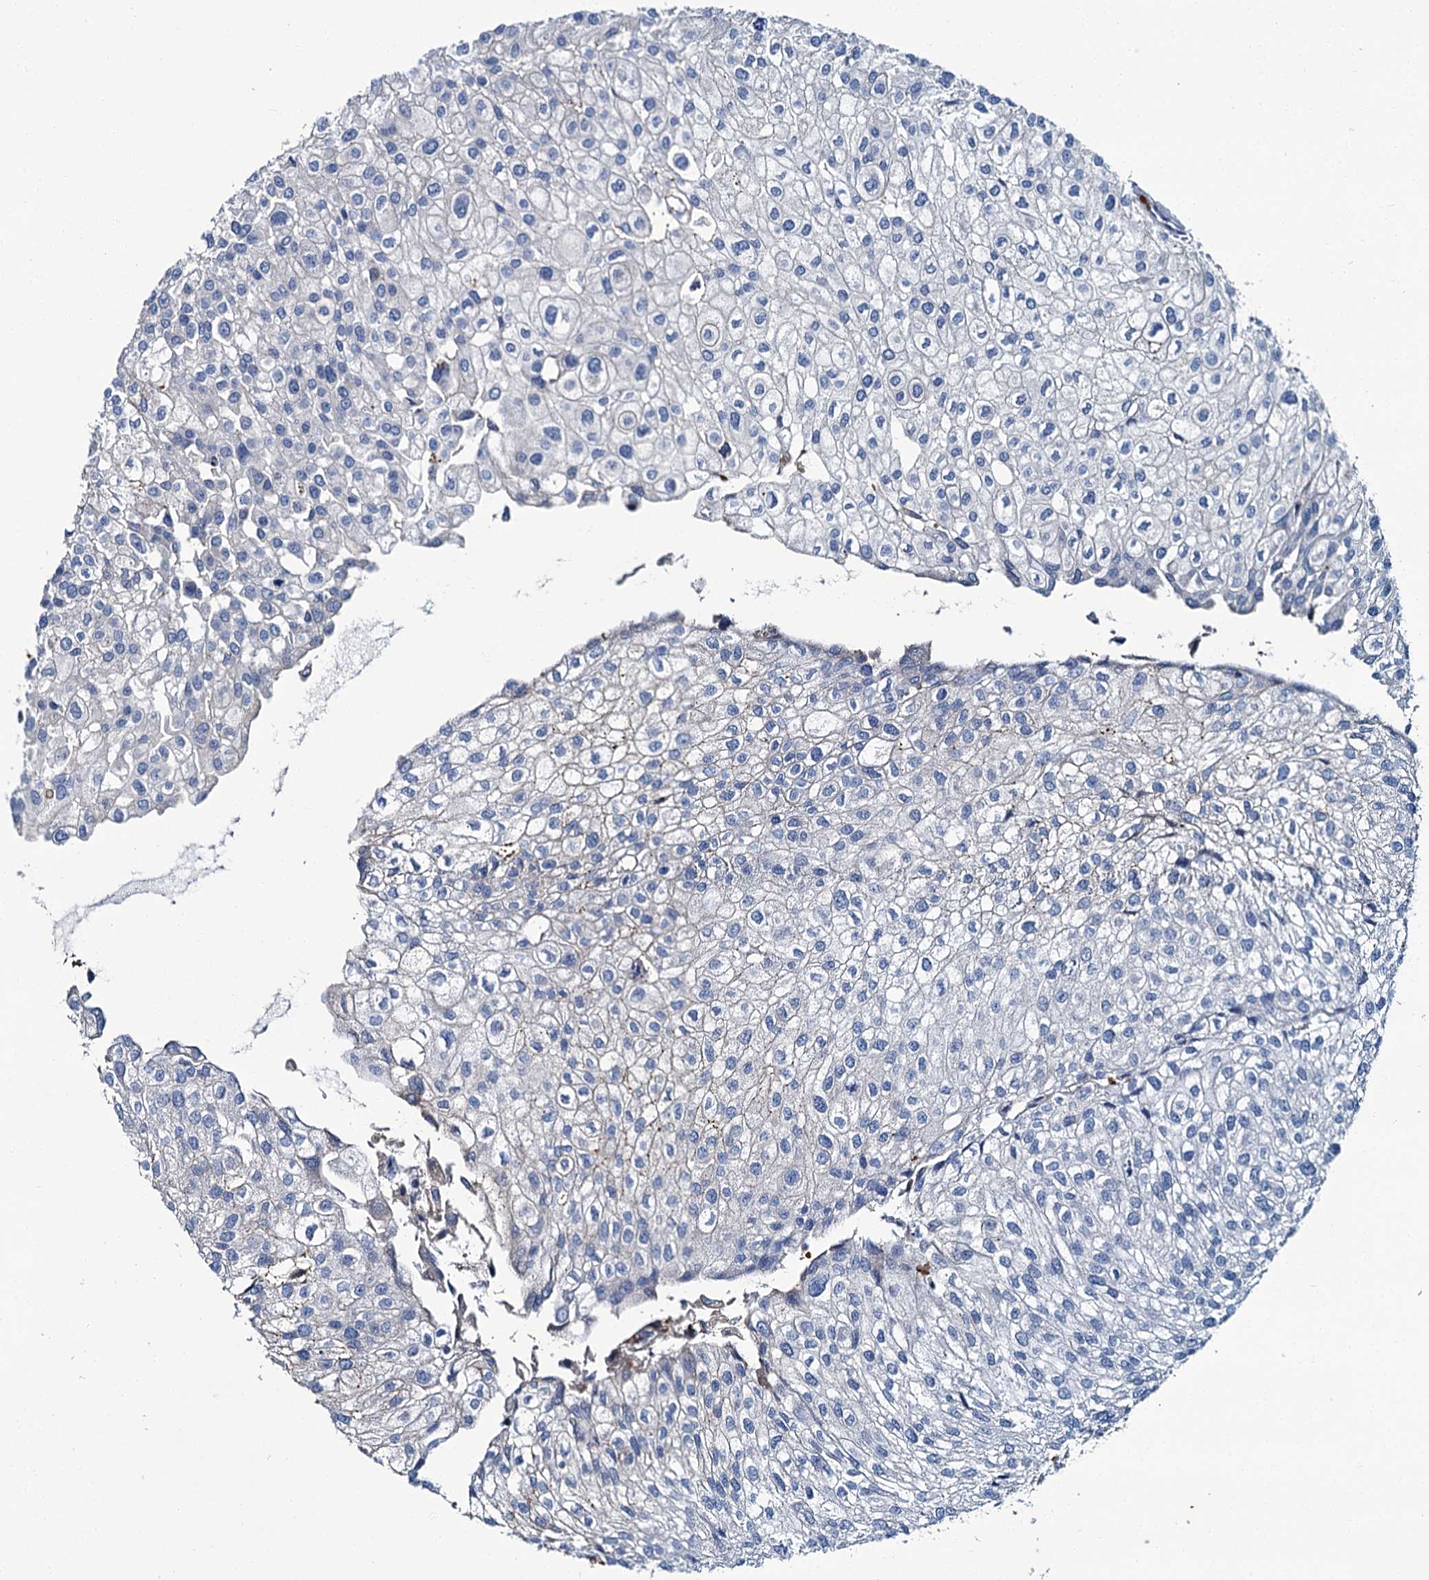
{"staining": {"intensity": "negative", "quantity": "none", "location": "none"}, "tissue": "urothelial cancer", "cell_type": "Tumor cells", "image_type": "cancer", "snomed": [{"axis": "morphology", "description": "Urothelial carcinoma, Low grade"}, {"axis": "topography", "description": "Urinary bladder"}], "caption": "The micrograph displays no significant expression in tumor cells of urothelial cancer.", "gene": "ATG2A", "patient": {"sex": "female", "age": 89}}